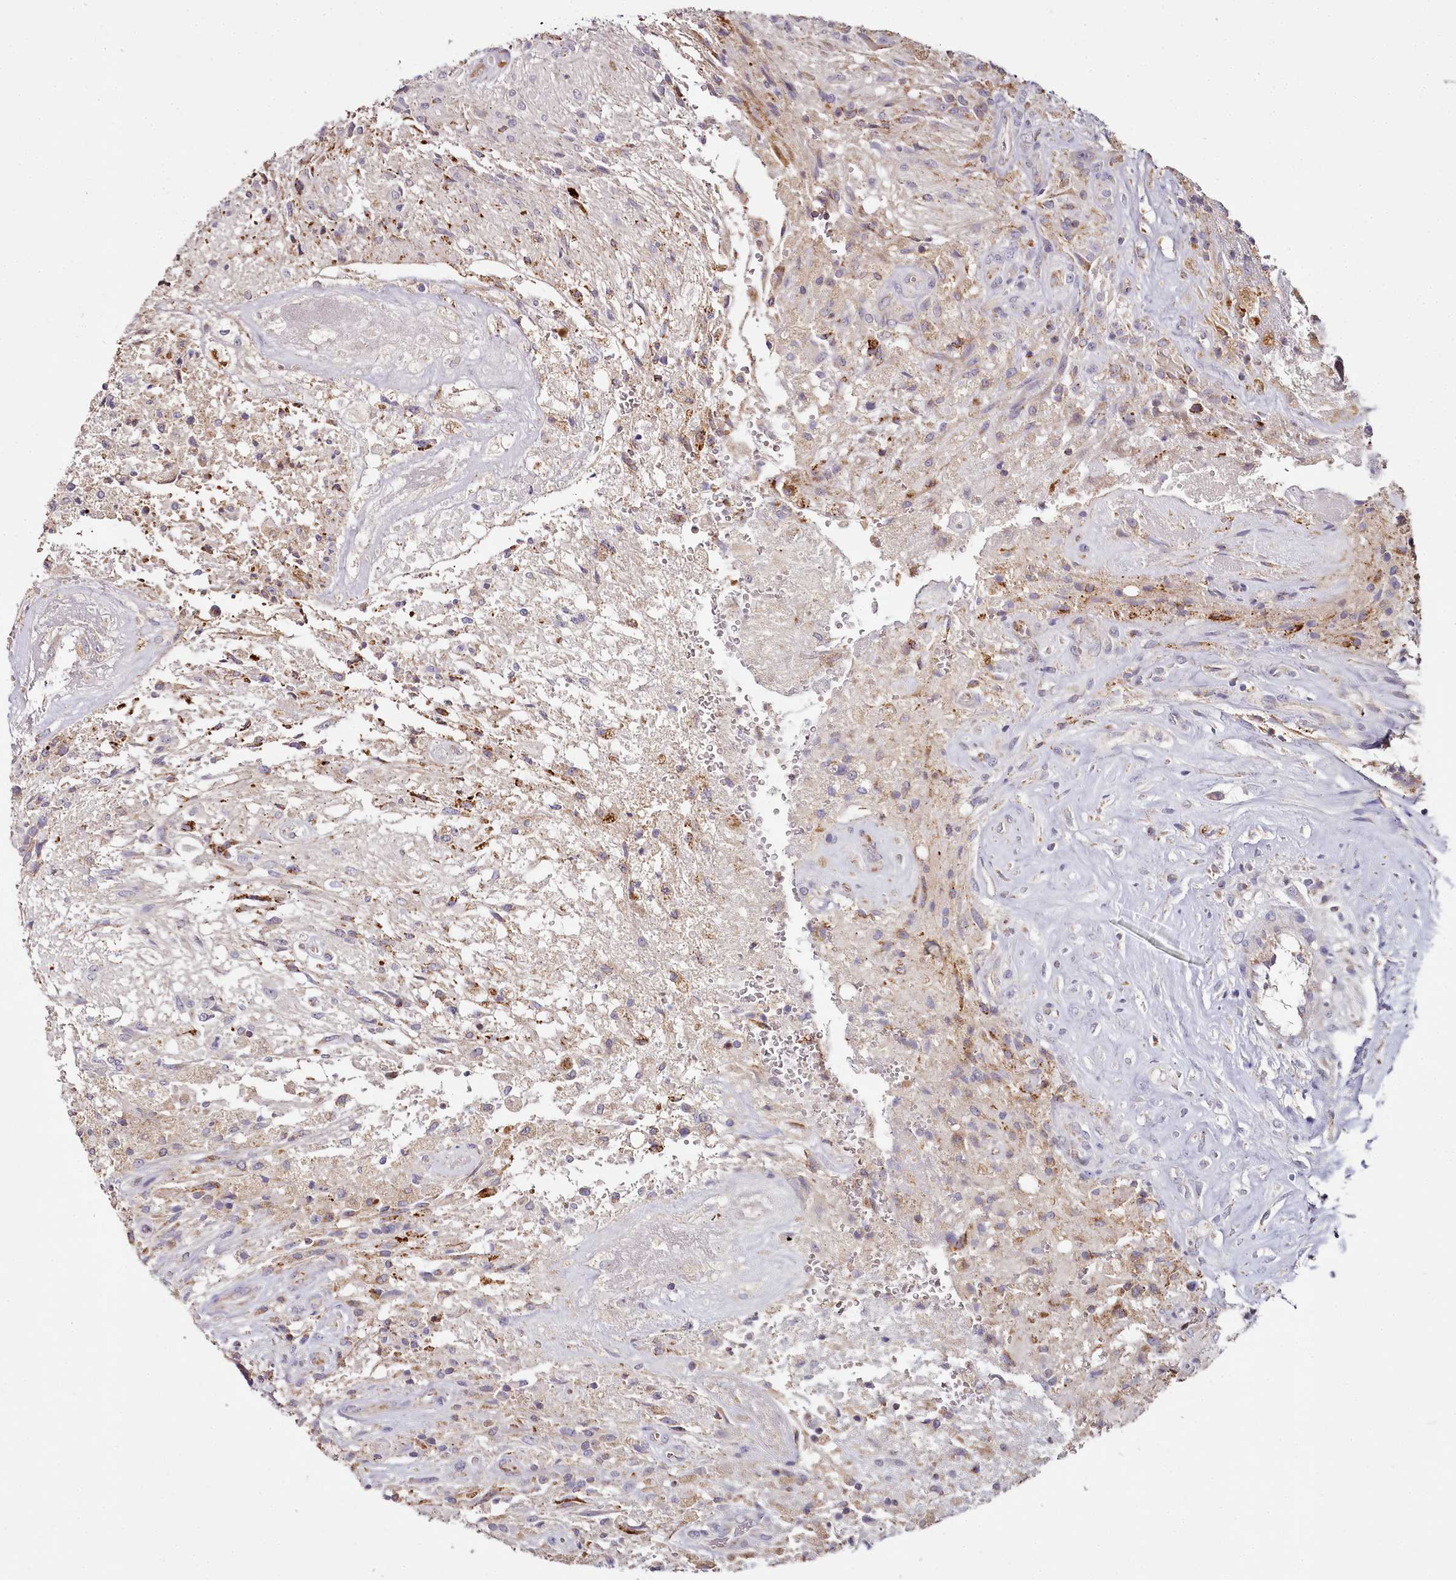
{"staining": {"intensity": "weak", "quantity": "<25%", "location": "cytoplasmic/membranous"}, "tissue": "glioma", "cell_type": "Tumor cells", "image_type": "cancer", "snomed": [{"axis": "morphology", "description": "Glioma, malignant, High grade"}, {"axis": "topography", "description": "Brain"}], "caption": "Glioma was stained to show a protein in brown. There is no significant positivity in tumor cells.", "gene": "ACSS1", "patient": {"sex": "male", "age": 56}}